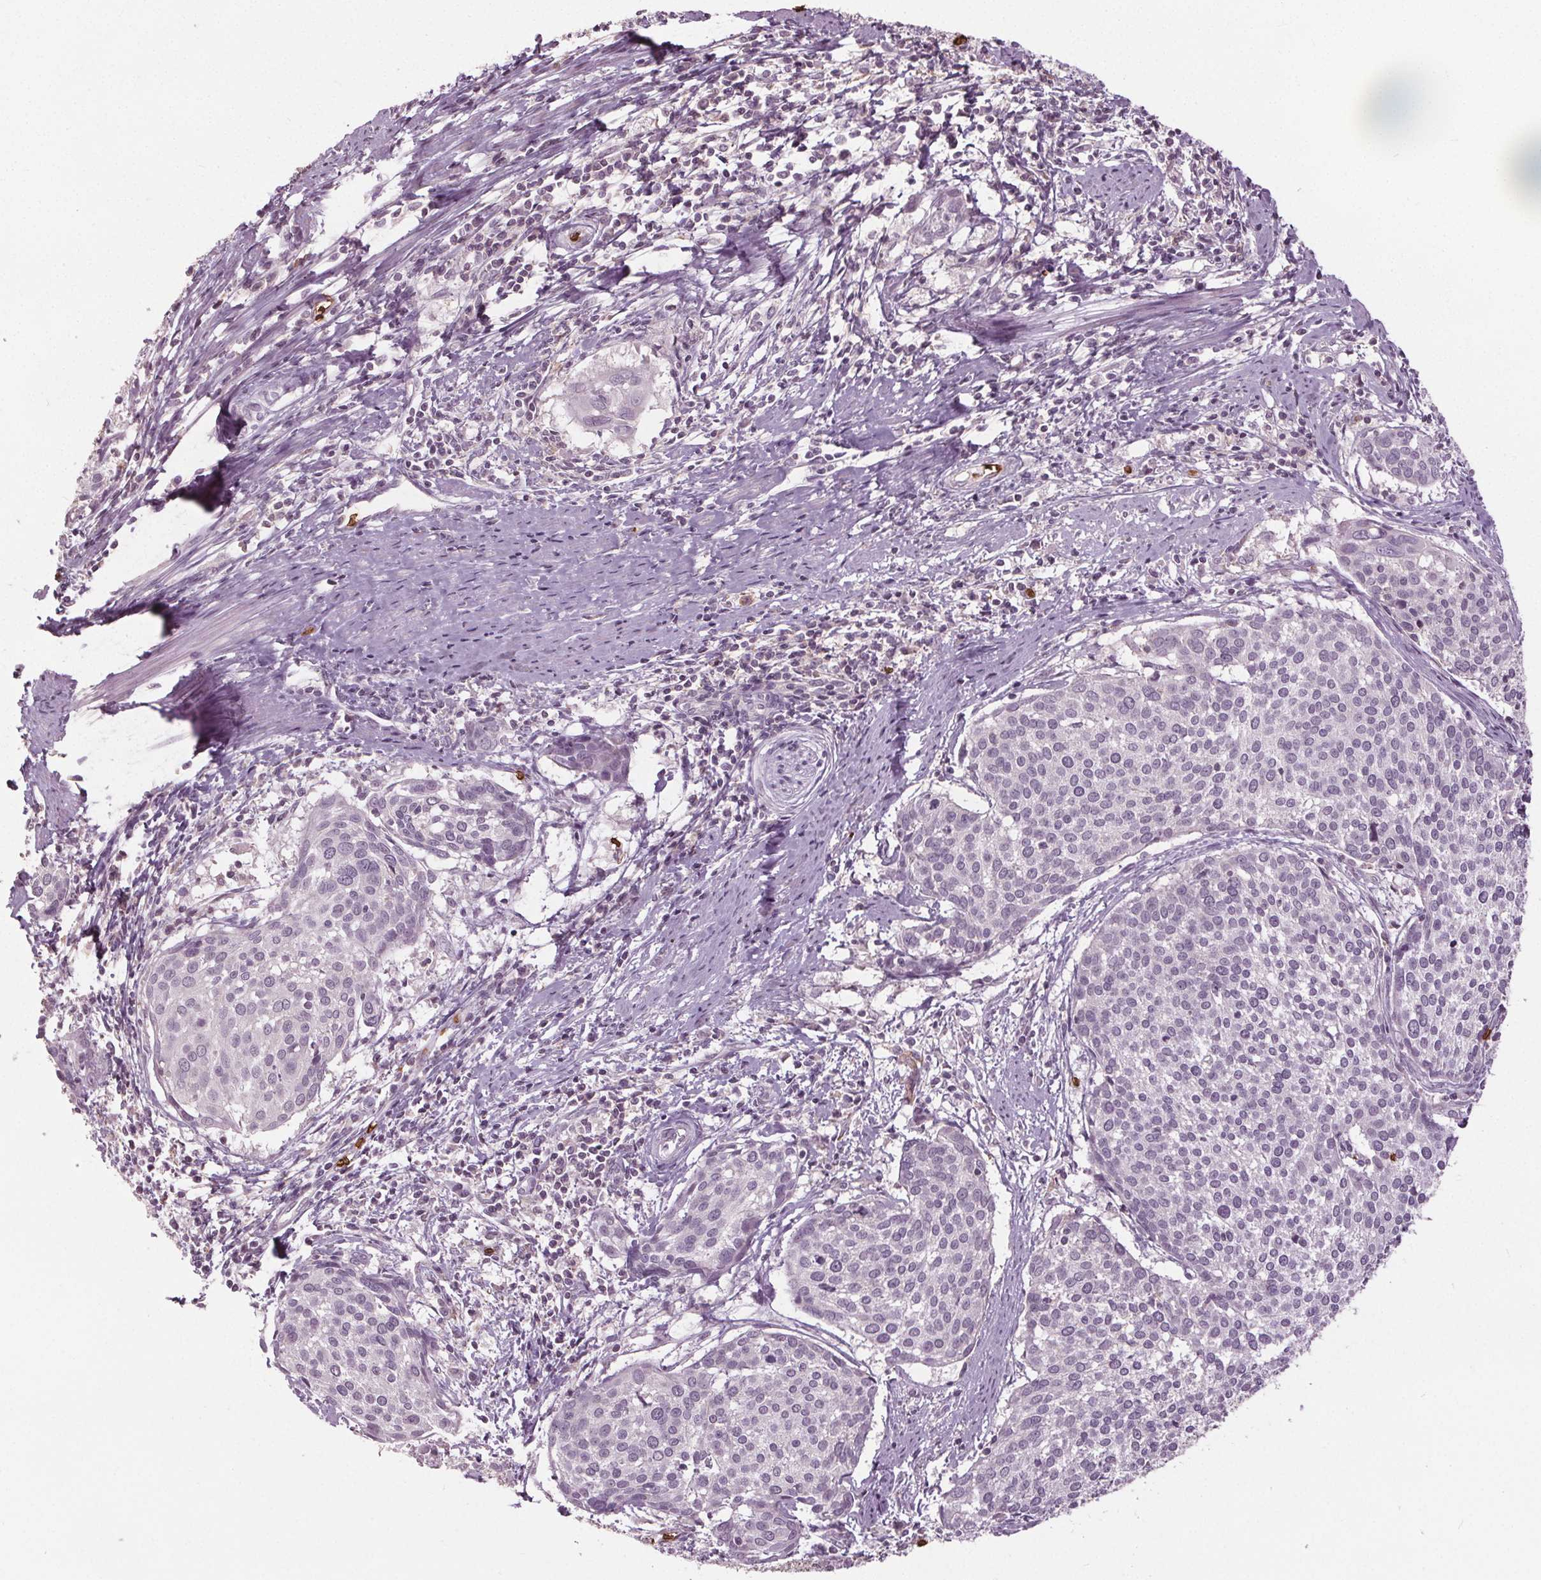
{"staining": {"intensity": "negative", "quantity": "none", "location": "none"}, "tissue": "cervical cancer", "cell_type": "Tumor cells", "image_type": "cancer", "snomed": [{"axis": "morphology", "description": "Squamous cell carcinoma, NOS"}, {"axis": "topography", "description": "Cervix"}], "caption": "High magnification brightfield microscopy of cervical cancer stained with DAB (brown) and counterstained with hematoxylin (blue): tumor cells show no significant expression.", "gene": "SLC4A1", "patient": {"sex": "female", "age": 39}}